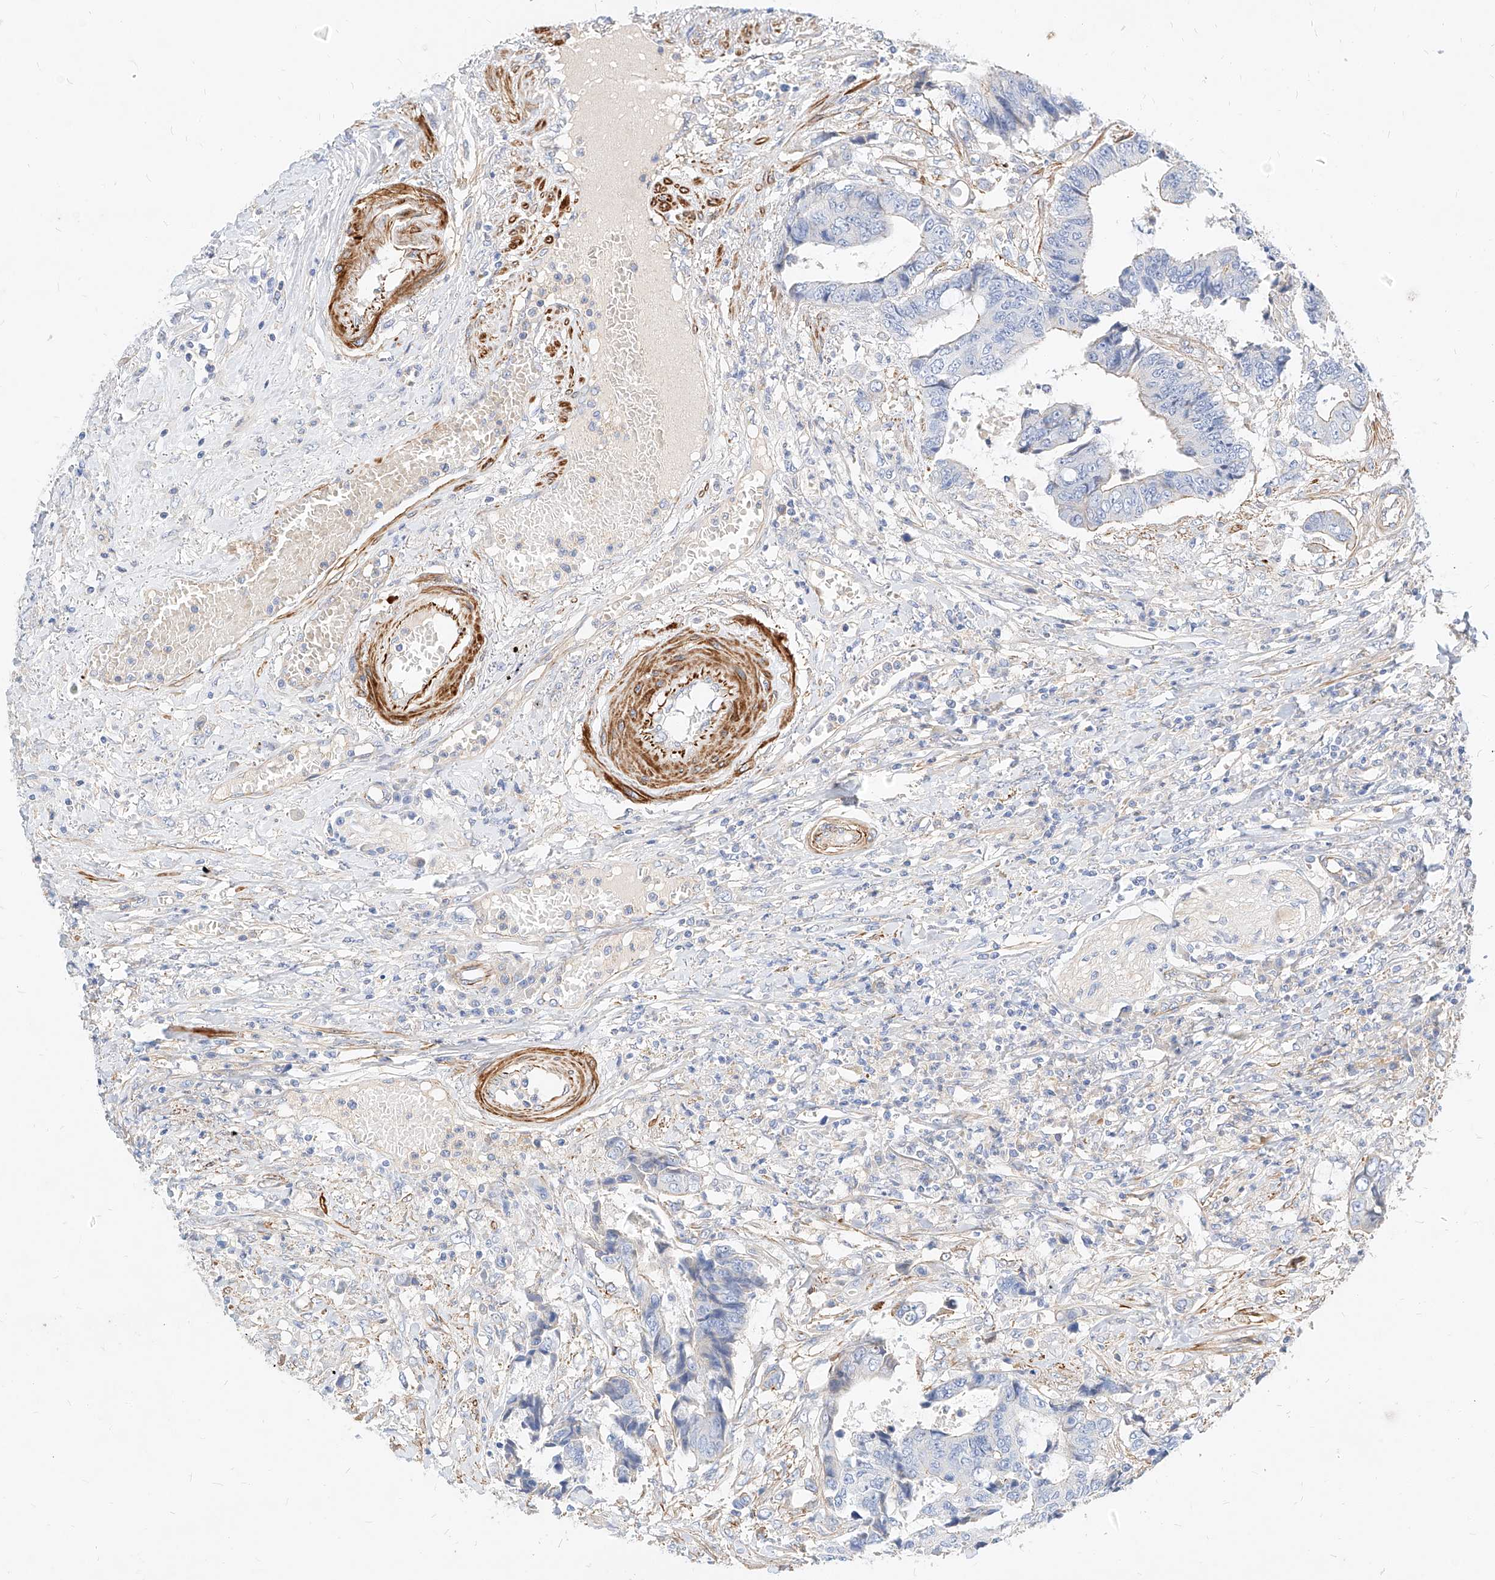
{"staining": {"intensity": "negative", "quantity": "none", "location": "none"}, "tissue": "colorectal cancer", "cell_type": "Tumor cells", "image_type": "cancer", "snomed": [{"axis": "morphology", "description": "Adenocarcinoma, NOS"}, {"axis": "topography", "description": "Rectum"}], "caption": "This is an immunohistochemistry histopathology image of human colorectal adenocarcinoma. There is no staining in tumor cells.", "gene": "KCNH5", "patient": {"sex": "male", "age": 84}}